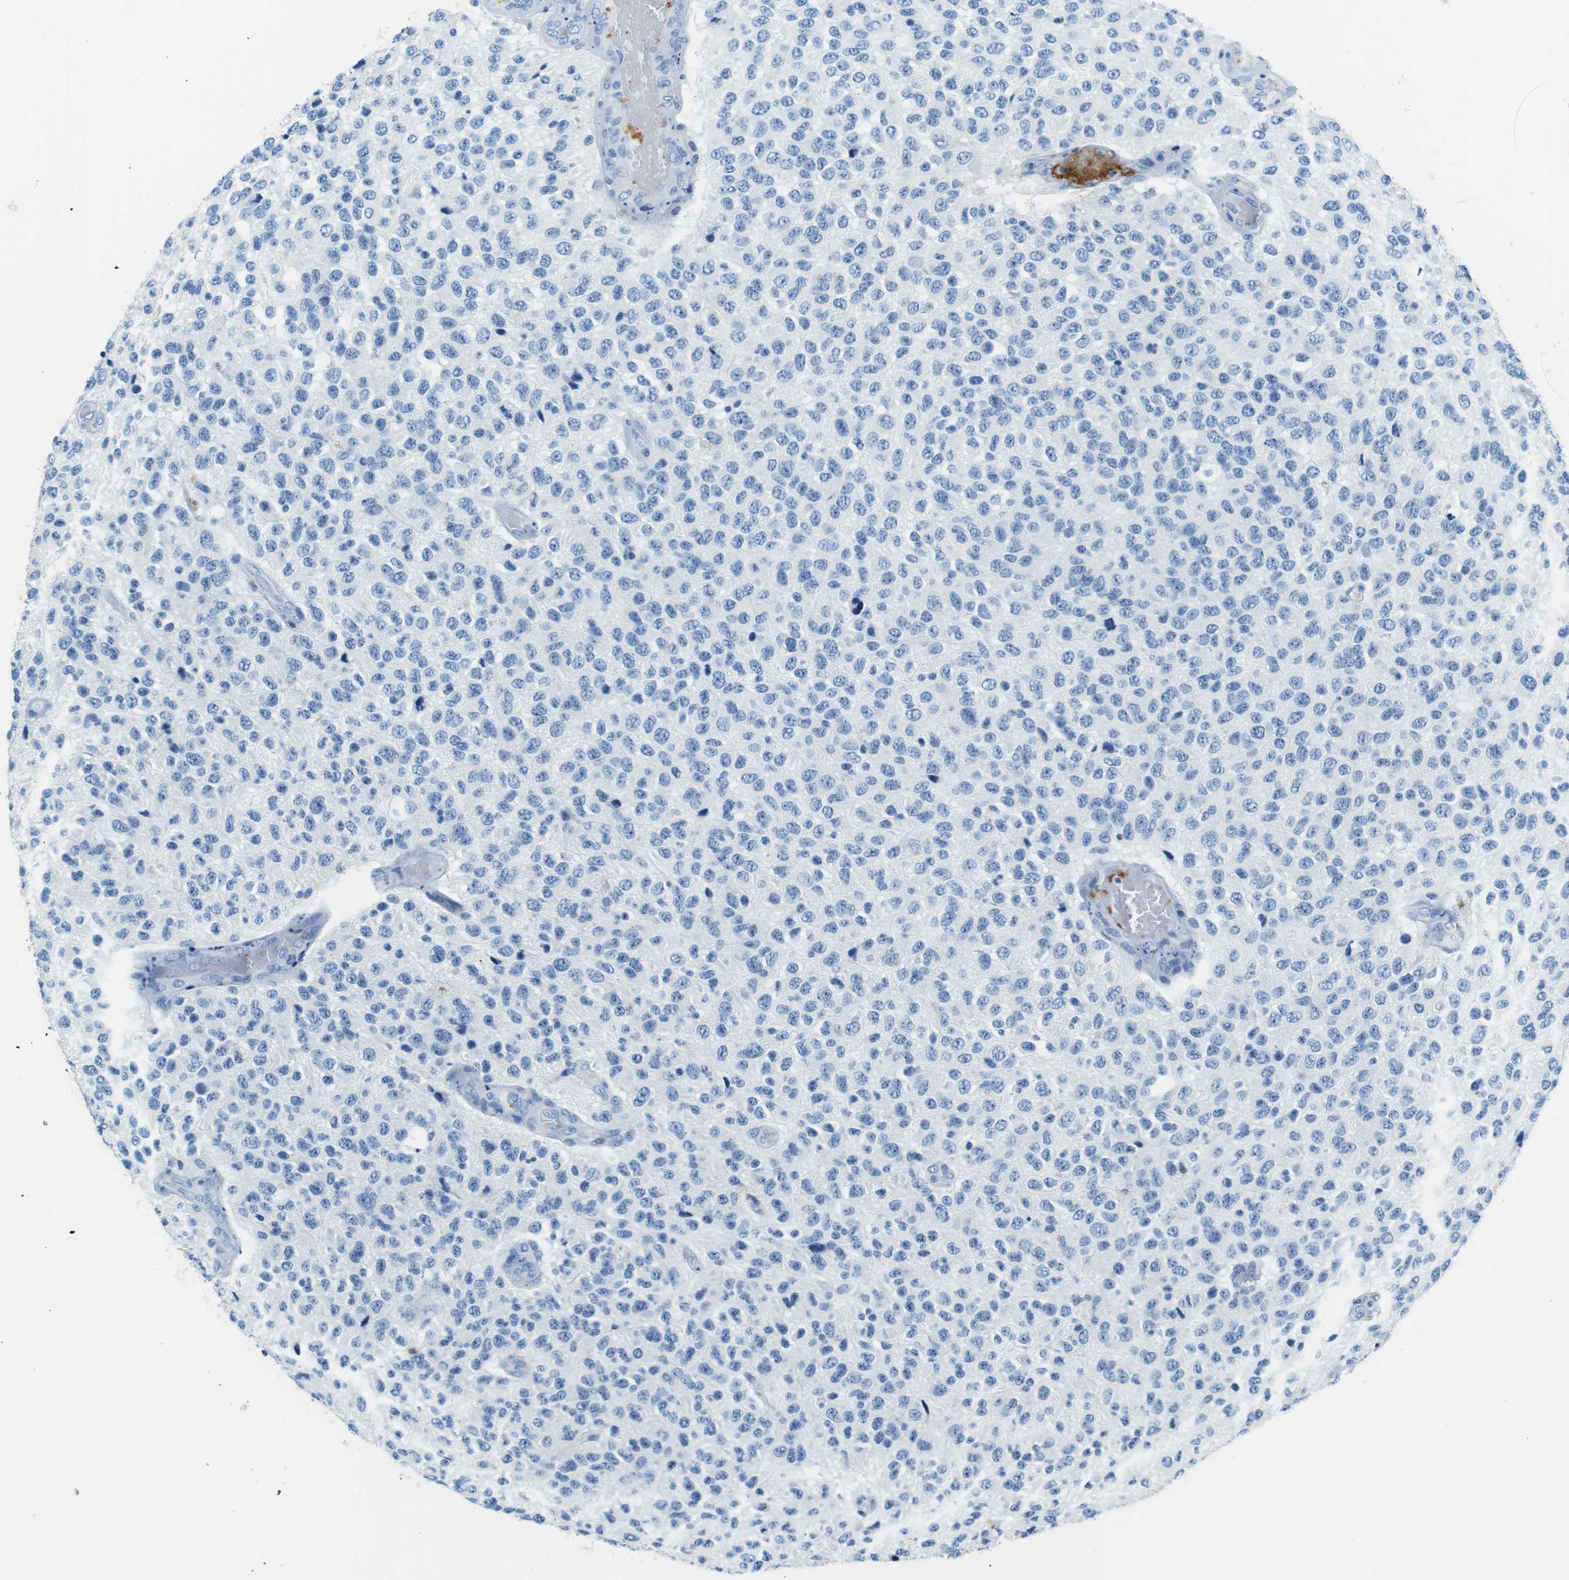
{"staining": {"intensity": "negative", "quantity": "none", "location": "none"}, "tissue": "glioma", "cell_type": "Tumor cells", "image_type": "cancer", "snomed": [{"axis": "morphology", "description": "Glioma, malignant, High grade"}, {"axis": "topography", "description": "pancreas cauda"}], "caption": "A high-resolution image shows IHC staining of glioma, which reveals no significant staining in tumor cells. The staining was performed using DAB to visualize the protein expression in brown, while the nuclei were stained in blue with hematoxylin (Magnification: 20x).", "gene": "LAT", "patient": {"sex": "male", "age": 60}}